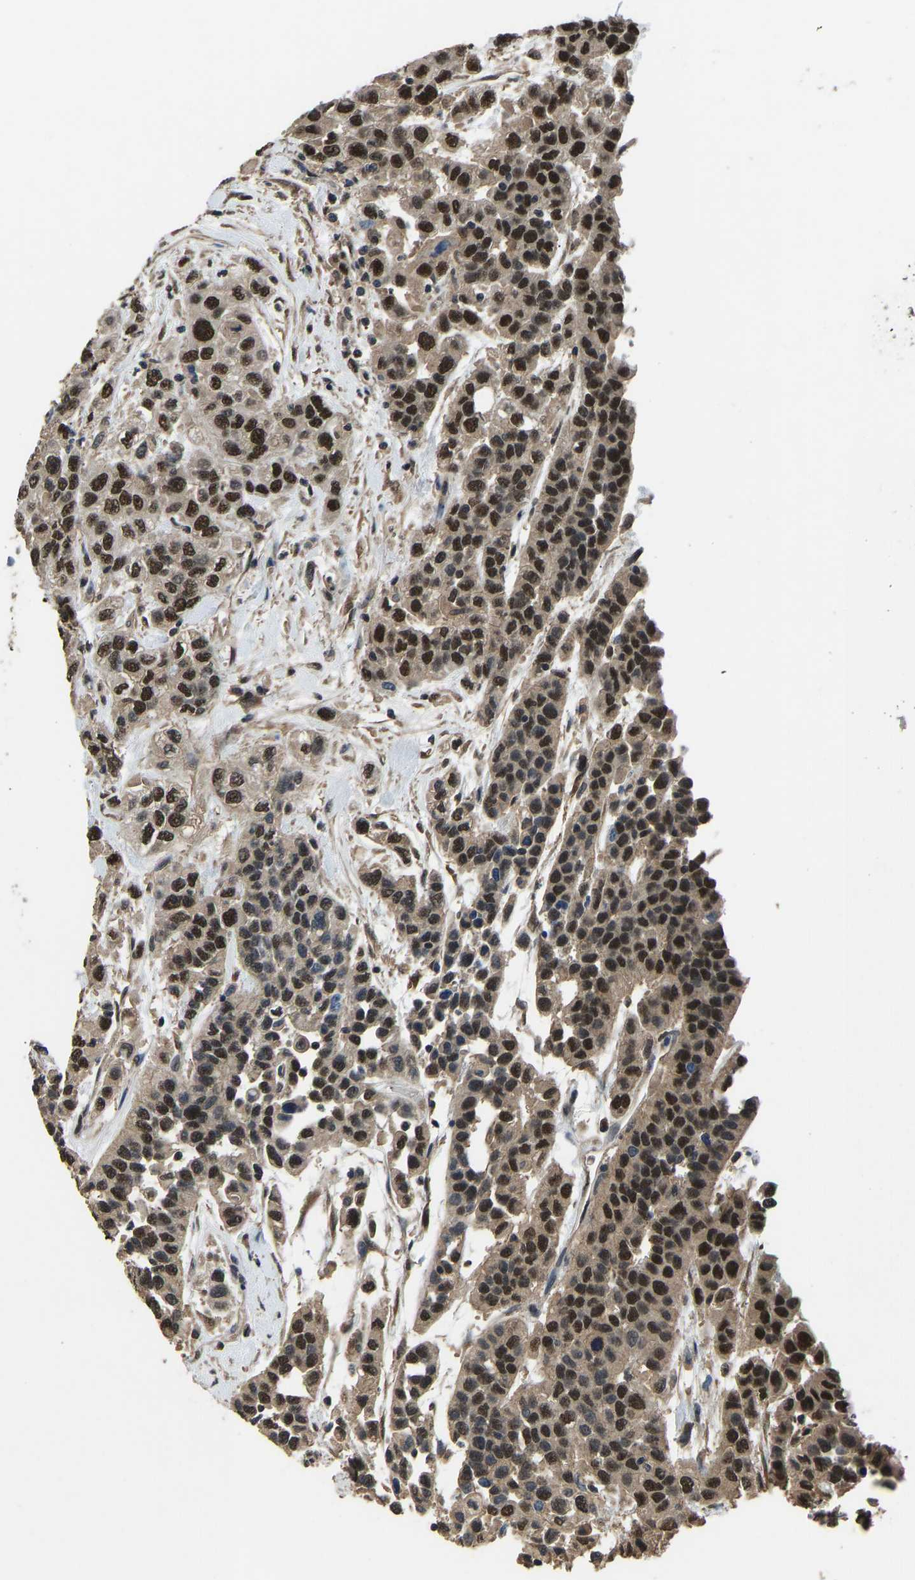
{"staining": {"intensity": "strong", "quantity": ">75%", "location": "nuclear"}, "tissue": "urothelial cancer", "cell_type": "Tumor cells", "image_type": "cancer", "snomed": [{"axis": "morphology", "description": "Urothelial carcinoma, High grade"}, {"axis": "topography", "description": "Urinary bladder"}], "caption": "The histopathology image shows a brown stain indicating the presence of a protein in the nuclear of tumor cells in high-grade urothelial carcinoma.", "gene": "TOX4", "patient": {"sex": "female", "age": 80}}